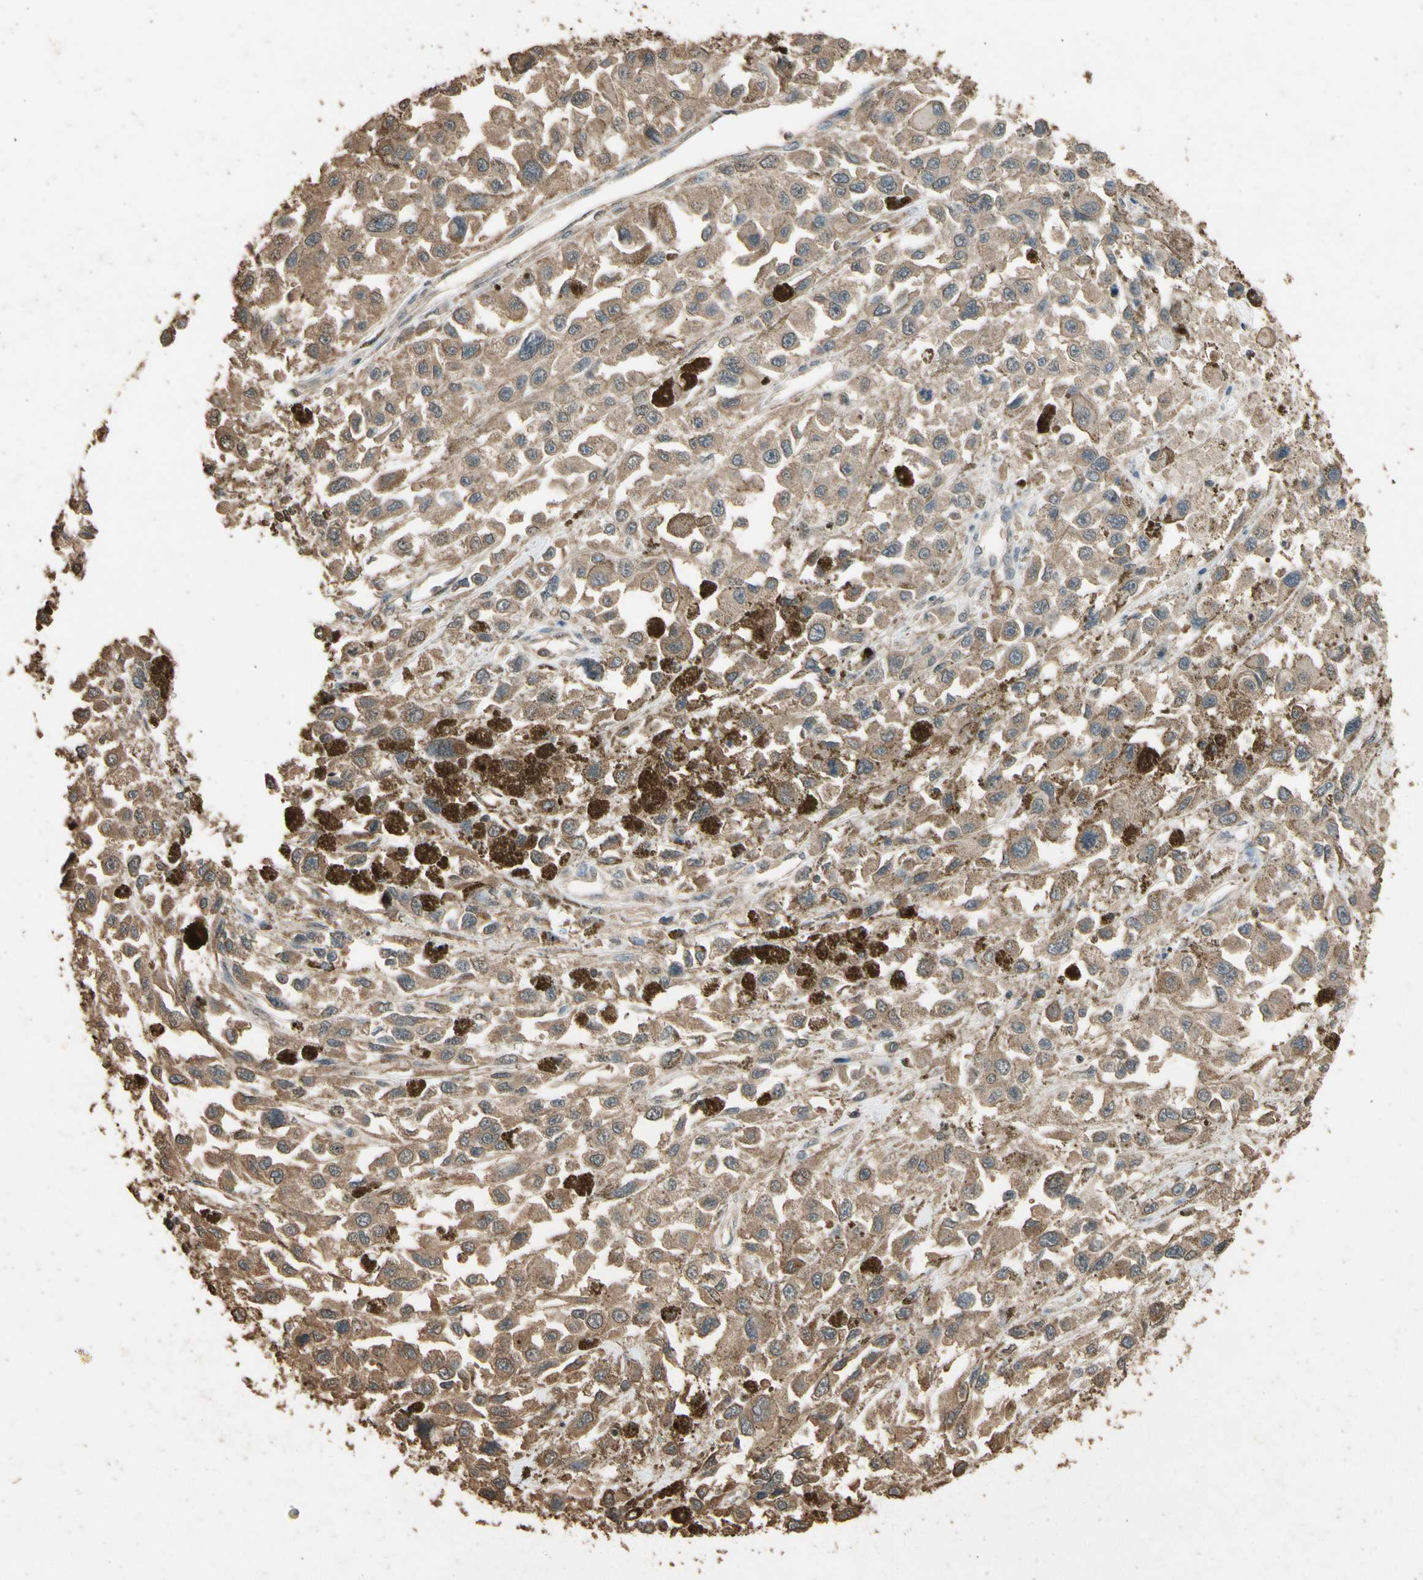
{"staining": {"intensity": "moderate", "quantity": ">75%", "location": "cytoplasmic/membranous"}, "tissue": "melanoma", "cell_type": "Tumor cells", "image_type": "cancer", "snomed": [{"axis": "morphology", "description": "Malignant melanoma, Metastatic site"}, {"axis": "topography", "description": "Lymph node"}], "caption": "An image of human malignant melanoma (metastatic site) stained for a protein displays moderate cytoplasmic/membranous brown staining in tumor cells. (DAB (3,3'-diaminobenzidine) = brown stain, brightfield microscopy at high magnification).", "gene": "TNFSF13B", "patient": {"sex": "male", "age": 59}}